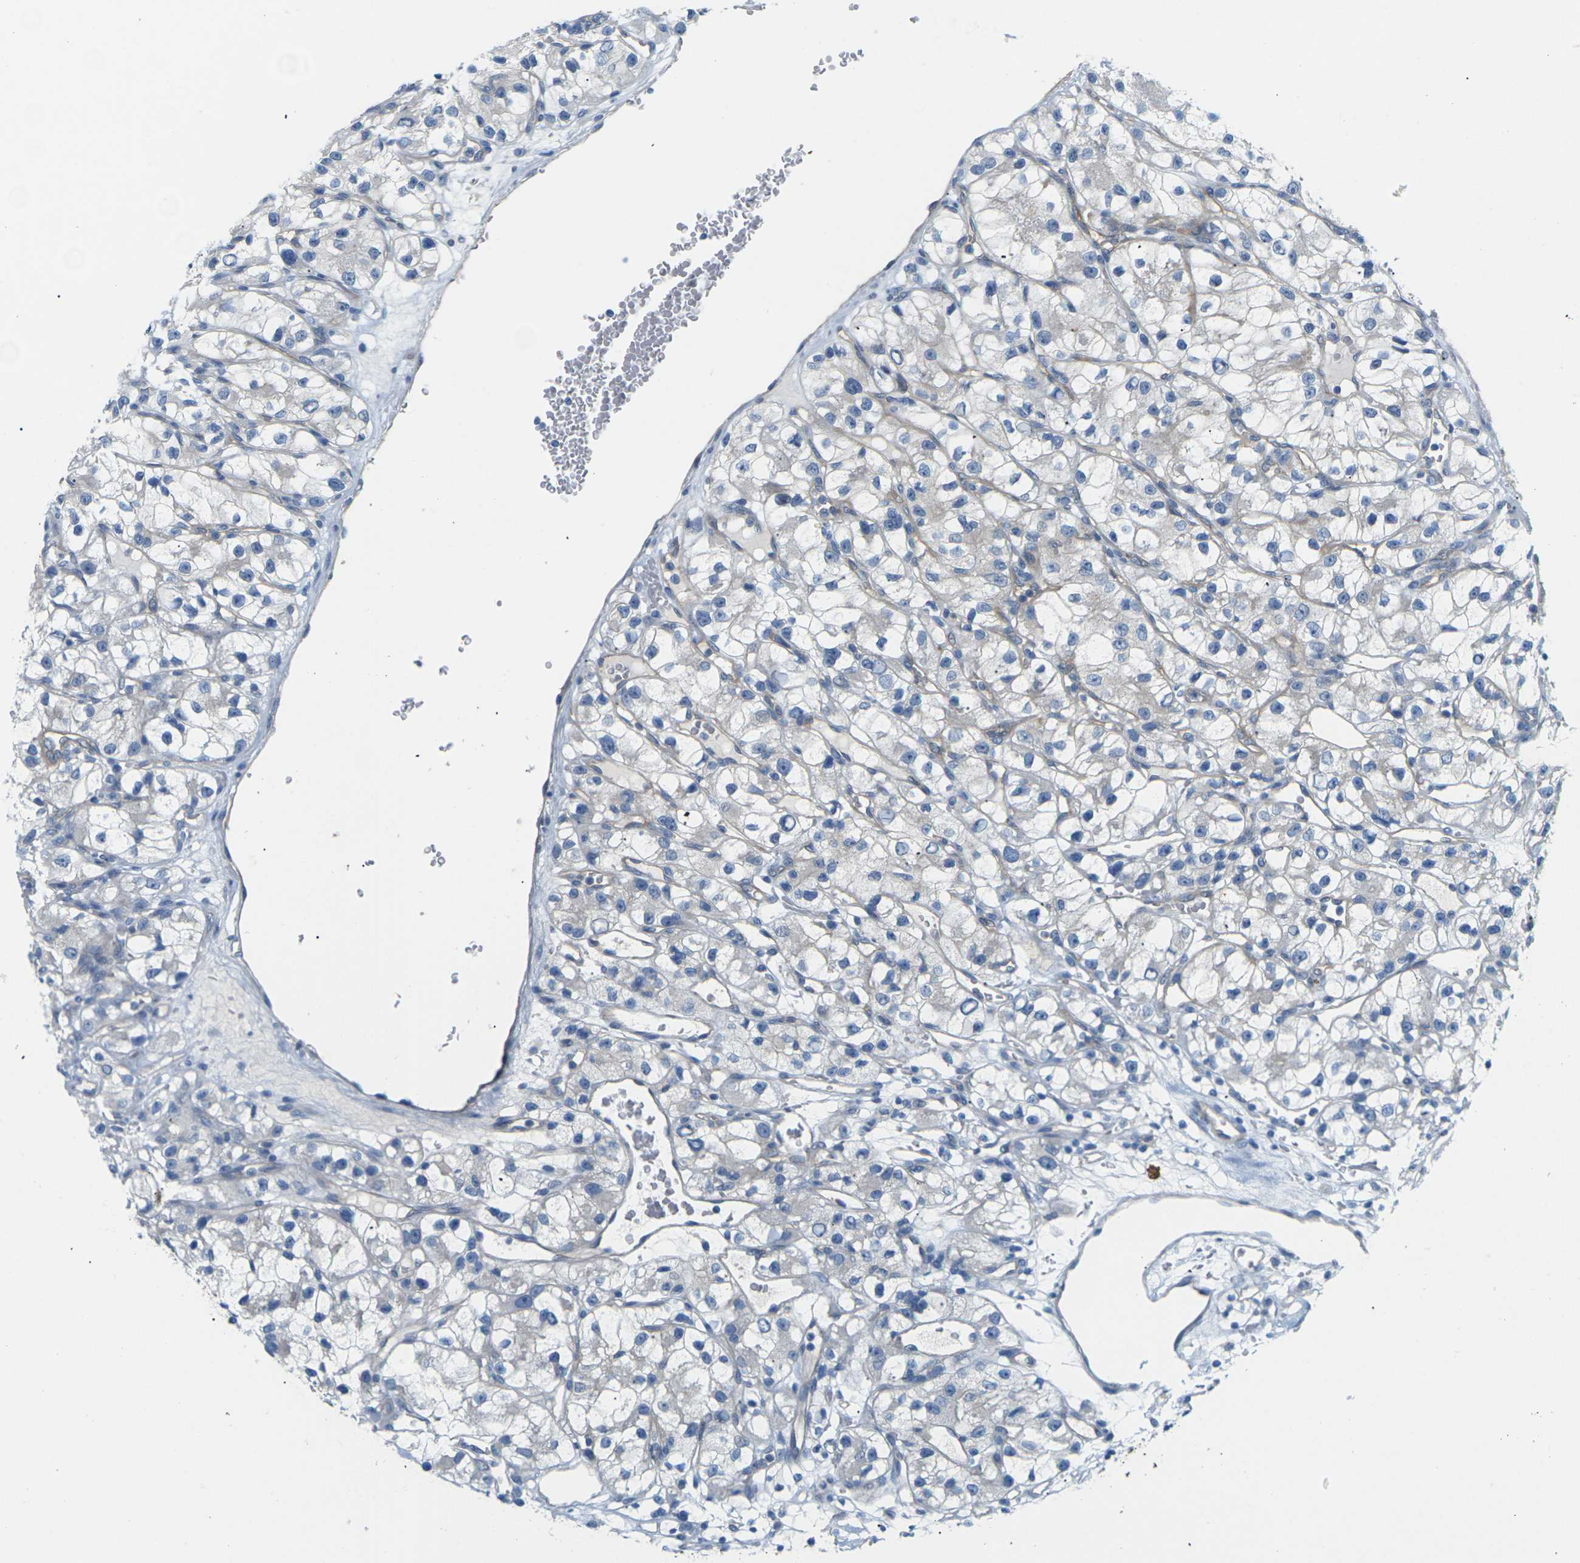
{"staining": {"intensity": "negative", "quantity": "none", "location": "none"}, "tissue": "renal cancer", "cell_type": "Tumor cells", "image_type": "cancer", "snomed": [{"axis": "morphology", "description": "Adenocarcinoma, NOS"}, {"axis": "topography", "description": "Kidney"}], "caption": "Immunohistochemistry photomicrograph of neoplastic tissue: human renal adenocarcinoma stained with DAB (3,3'-diaminobenzidine) shows no significant protein expression in tumor cells. (Stains: DAB immunohistochemistry (IHC) with hematoxylin counter stain, Microscopy: brightfield microscopy at high magnification).", "gene": "ITGA5", "patient": {"sex": "female", "age": 57}}